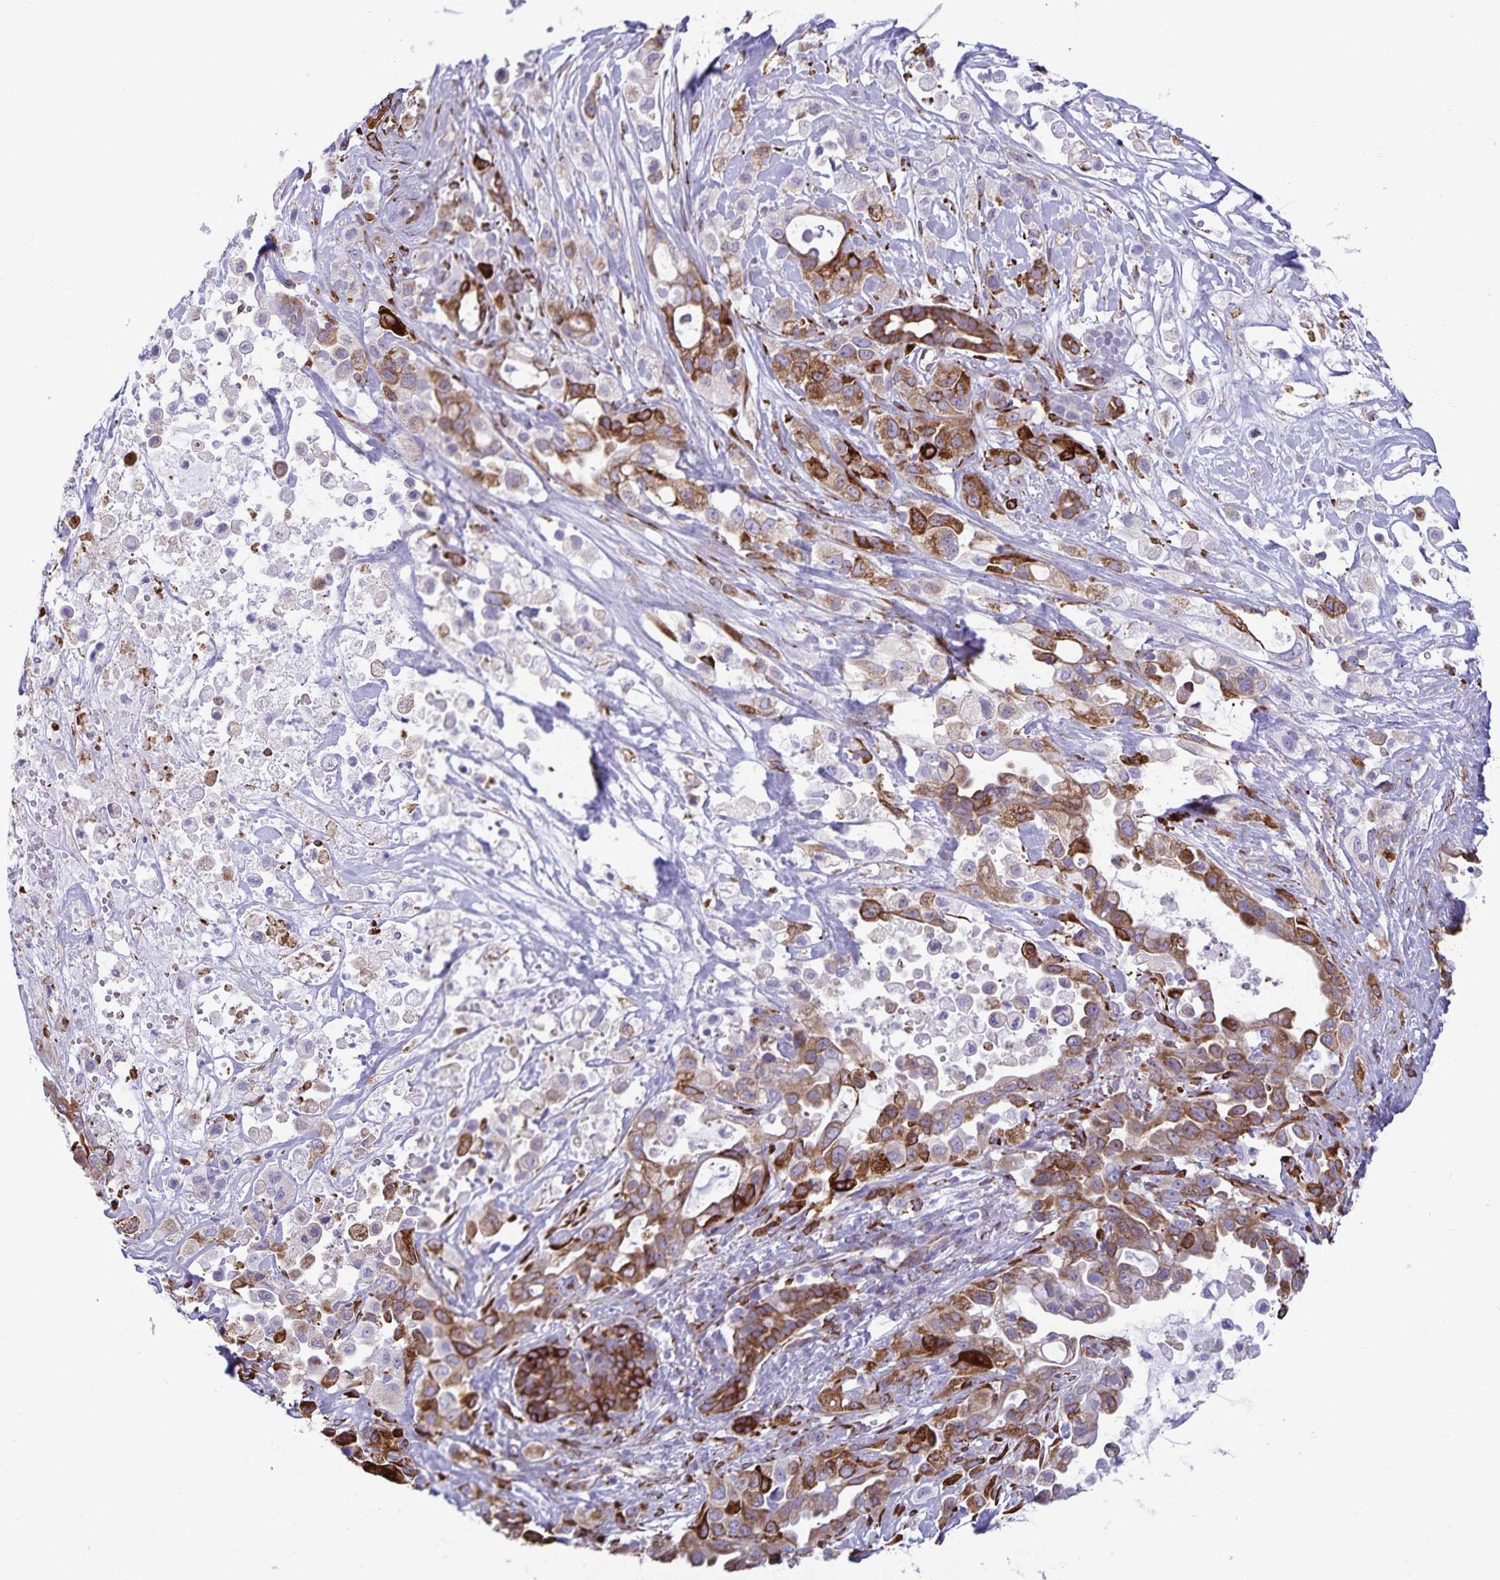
{"staining": {"intensity": "strong", "quantity": ">75%", "location": "cytoplasmic/membranous"}, "tissue": "pancreatic cancer", "cell_type": "Tumor cells", "image_type": "cancer", "snomed": [{"axis": "morphology", "description": "Adenocarcinoma, NOS"}, {"axis": "topography", "description": "Pancreas"}], "caption": "Tumor cells reveal strong cytoplasmic/membranous expression in about >75% of cells in adenocarcinoma (pancreatic). The protein is stained brown, and the nuclei are stained in blue (DAB (3,3'-diaminobenzidine) IHC with brightfield microscopy, high magnification).", "gene": "RCN1", "patient": {"sex": "male", "age": 44}}